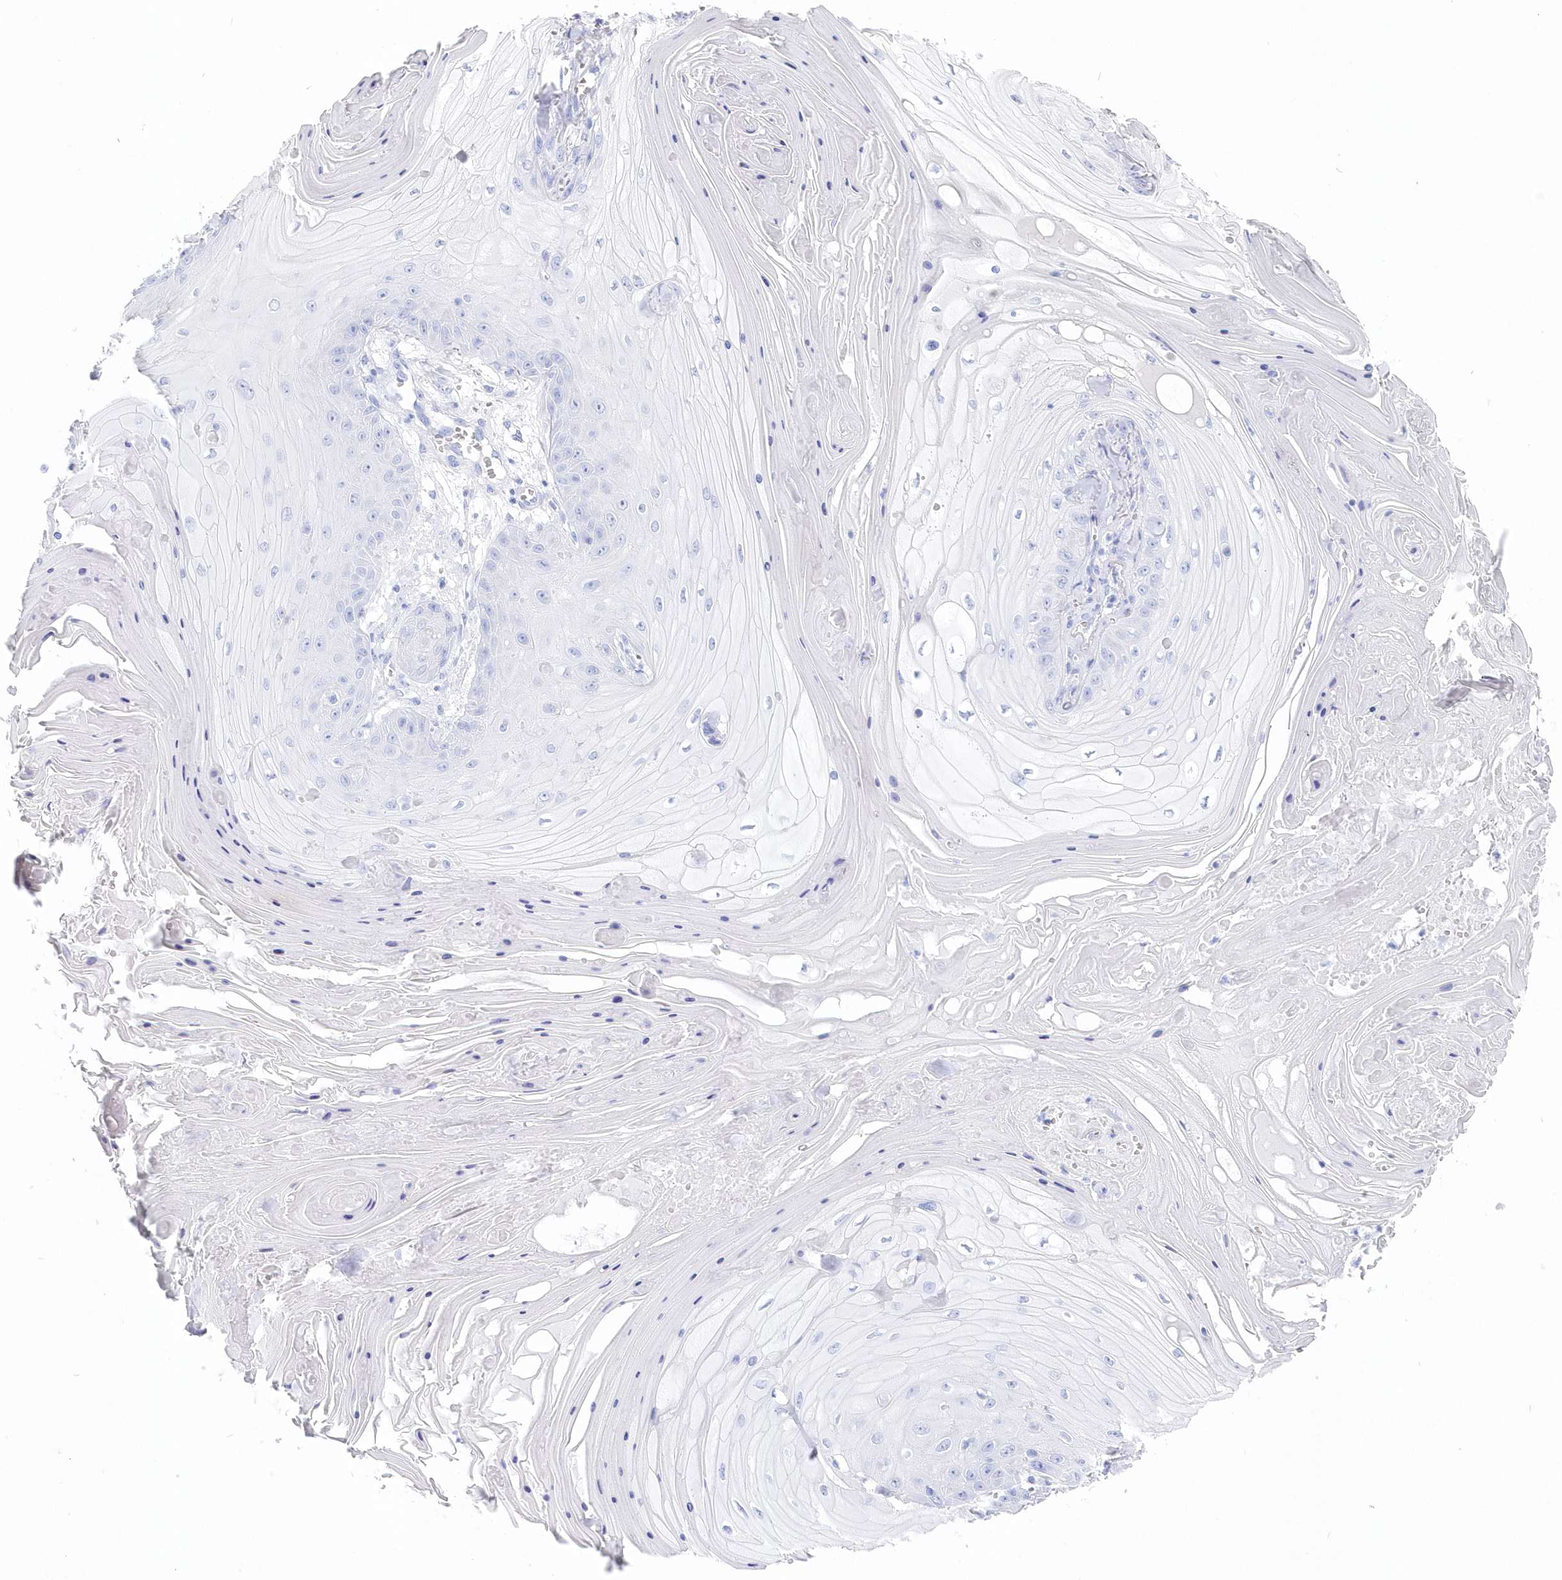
{"staining": {"intensity": "negative", "quantity": "none", "location": "none"}, "tissue": "skin cancer", "cell_type": "Tumor cells", "image_type": "cancer", "snomed": [{"axis": "morphology", "description": "Squamous cell carcinoma, NOS"}, {"axis": "topography", "description": "Skin"}], "caption": "There is no significant expression in tumor cells of skin squamous cell carcinoma.", "gene": "CSNK1G2", "patient": {"sex": "male", "age": 74}}